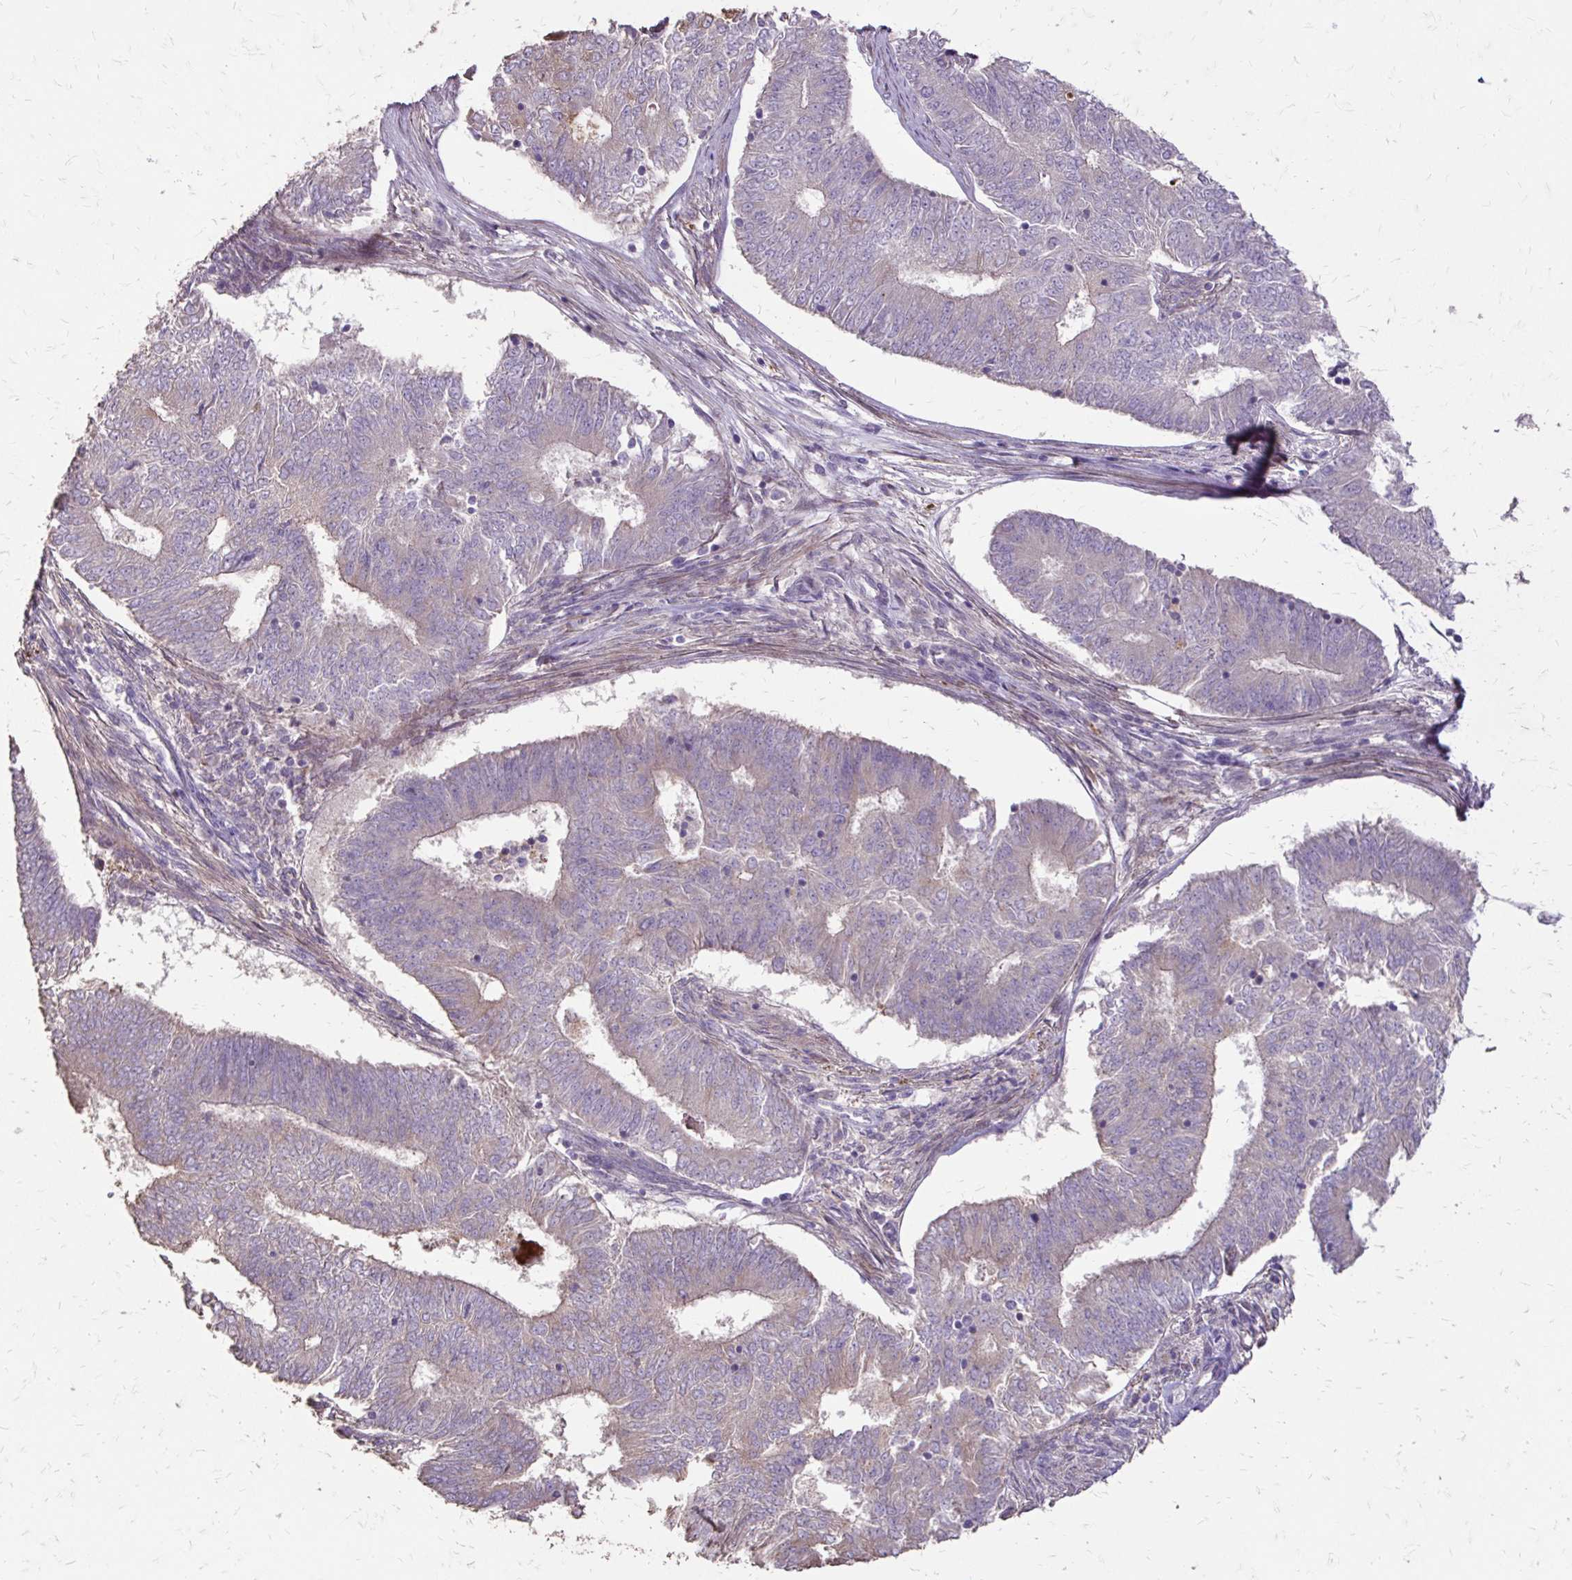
{"staining": {"intensity": "weak", "quantity": "<25%", "location": "cytoplasmic/membranous"}, "tissue": "endometrial cancer", "cell_type": "Tumor cells", "image_type": "cancer", "snomed": [{"axis": "morphology", "description": "Adenocarcinoma, NOS"}, {"axis": "topography", "description": "Endometrium"}], "caption": "Tumor cells are negative for protein expression in human endometrial cancer (adenocarcinoma).", "gene": "MYORG", "patient": {"sex": "female", "age": 62}}